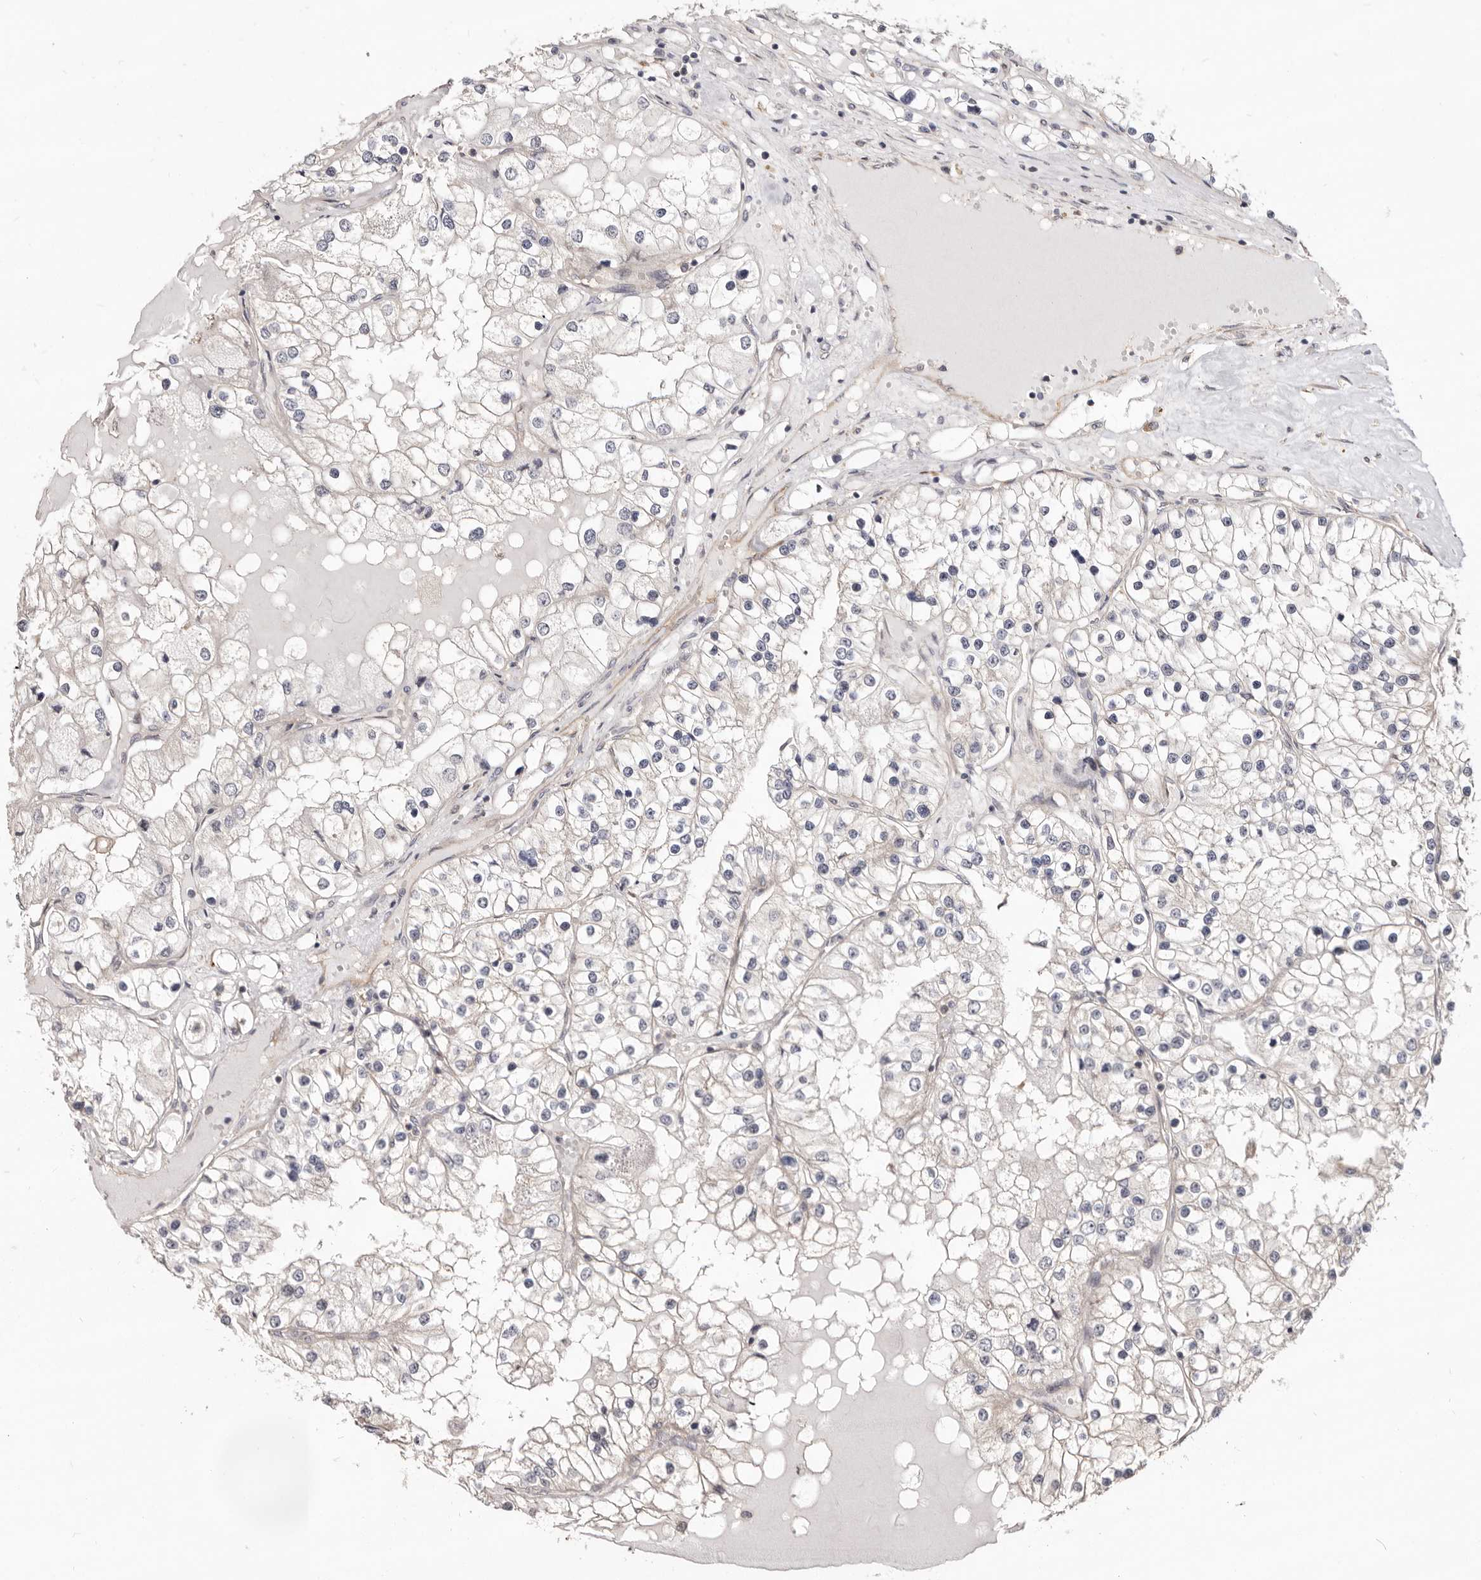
{"staining": {"intensity": "negative", "quantity": "none", "location": "none"}, "tissue": "renal cancer", "cell_type": "Tumor cells", "image_type": "cancer", "snomed": [{"axis": "morphology", "description": "Adenocarcinoma, NOS"}, {"axis": "topography", "description": "Kidney"}], "caption": "The image shows no significant positivity in tumor cells of adenocarcinoma (renal).", "gene": "GPATCH4", "patient": {"sex": "male", "age": 68}}